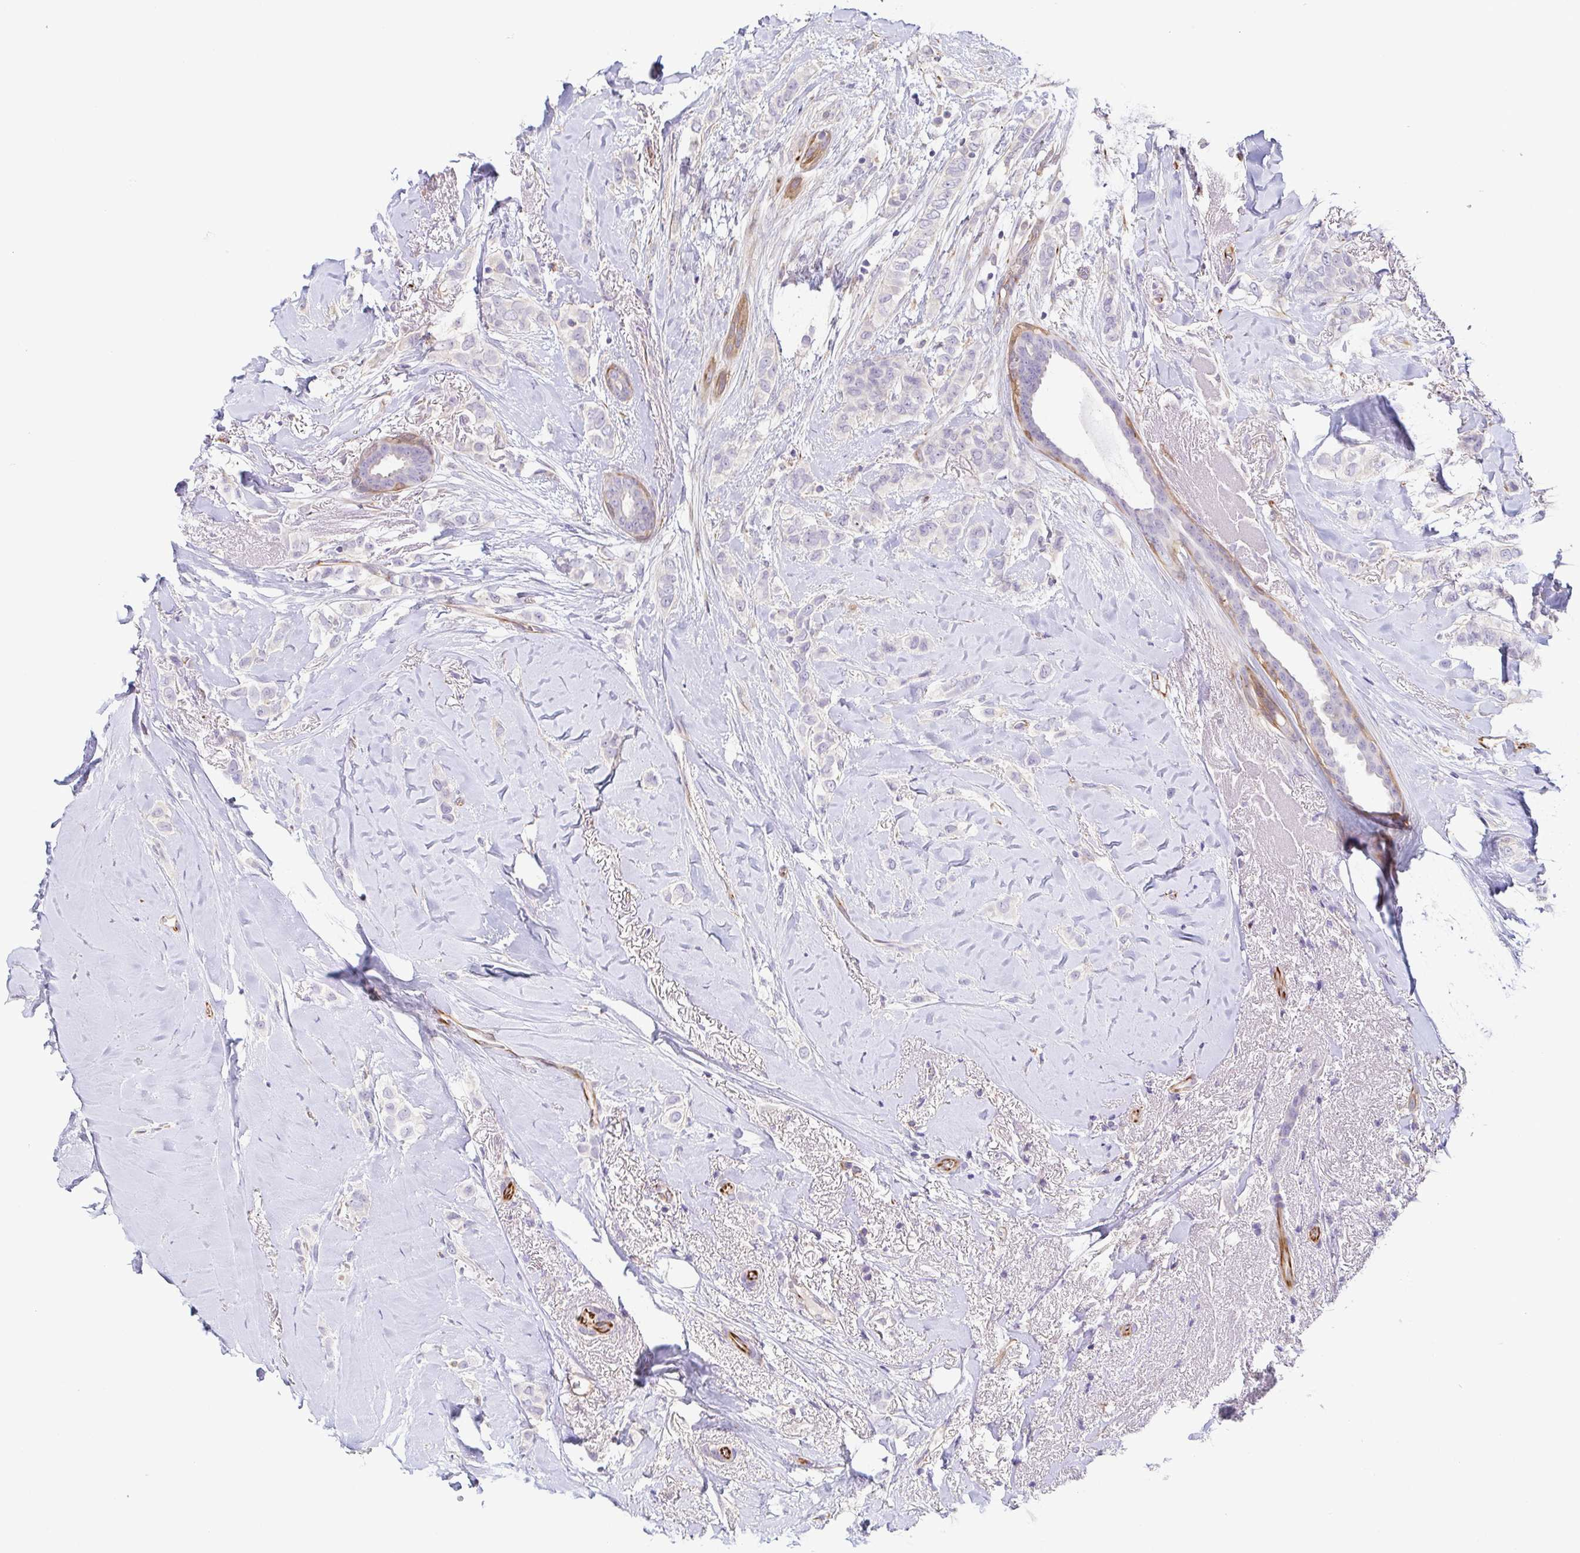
{"staining": {"intensity": "negative", "quantity": "none", "location": "none"}, "tissue": "breast cancer", "cell_type": "Tumor cells", "image_type": "cancer", "snomed": [{"axis": "morphology", "description": "Lobular carcinoma"}, {"axis": "topography", "description": "Breast"}], "caption": "Tumor cells are negative for protein expression in human breast cancer (lobular carcinoma).", "gene": "COL17A1", "patient": {"sex": "female", "age": 66}}